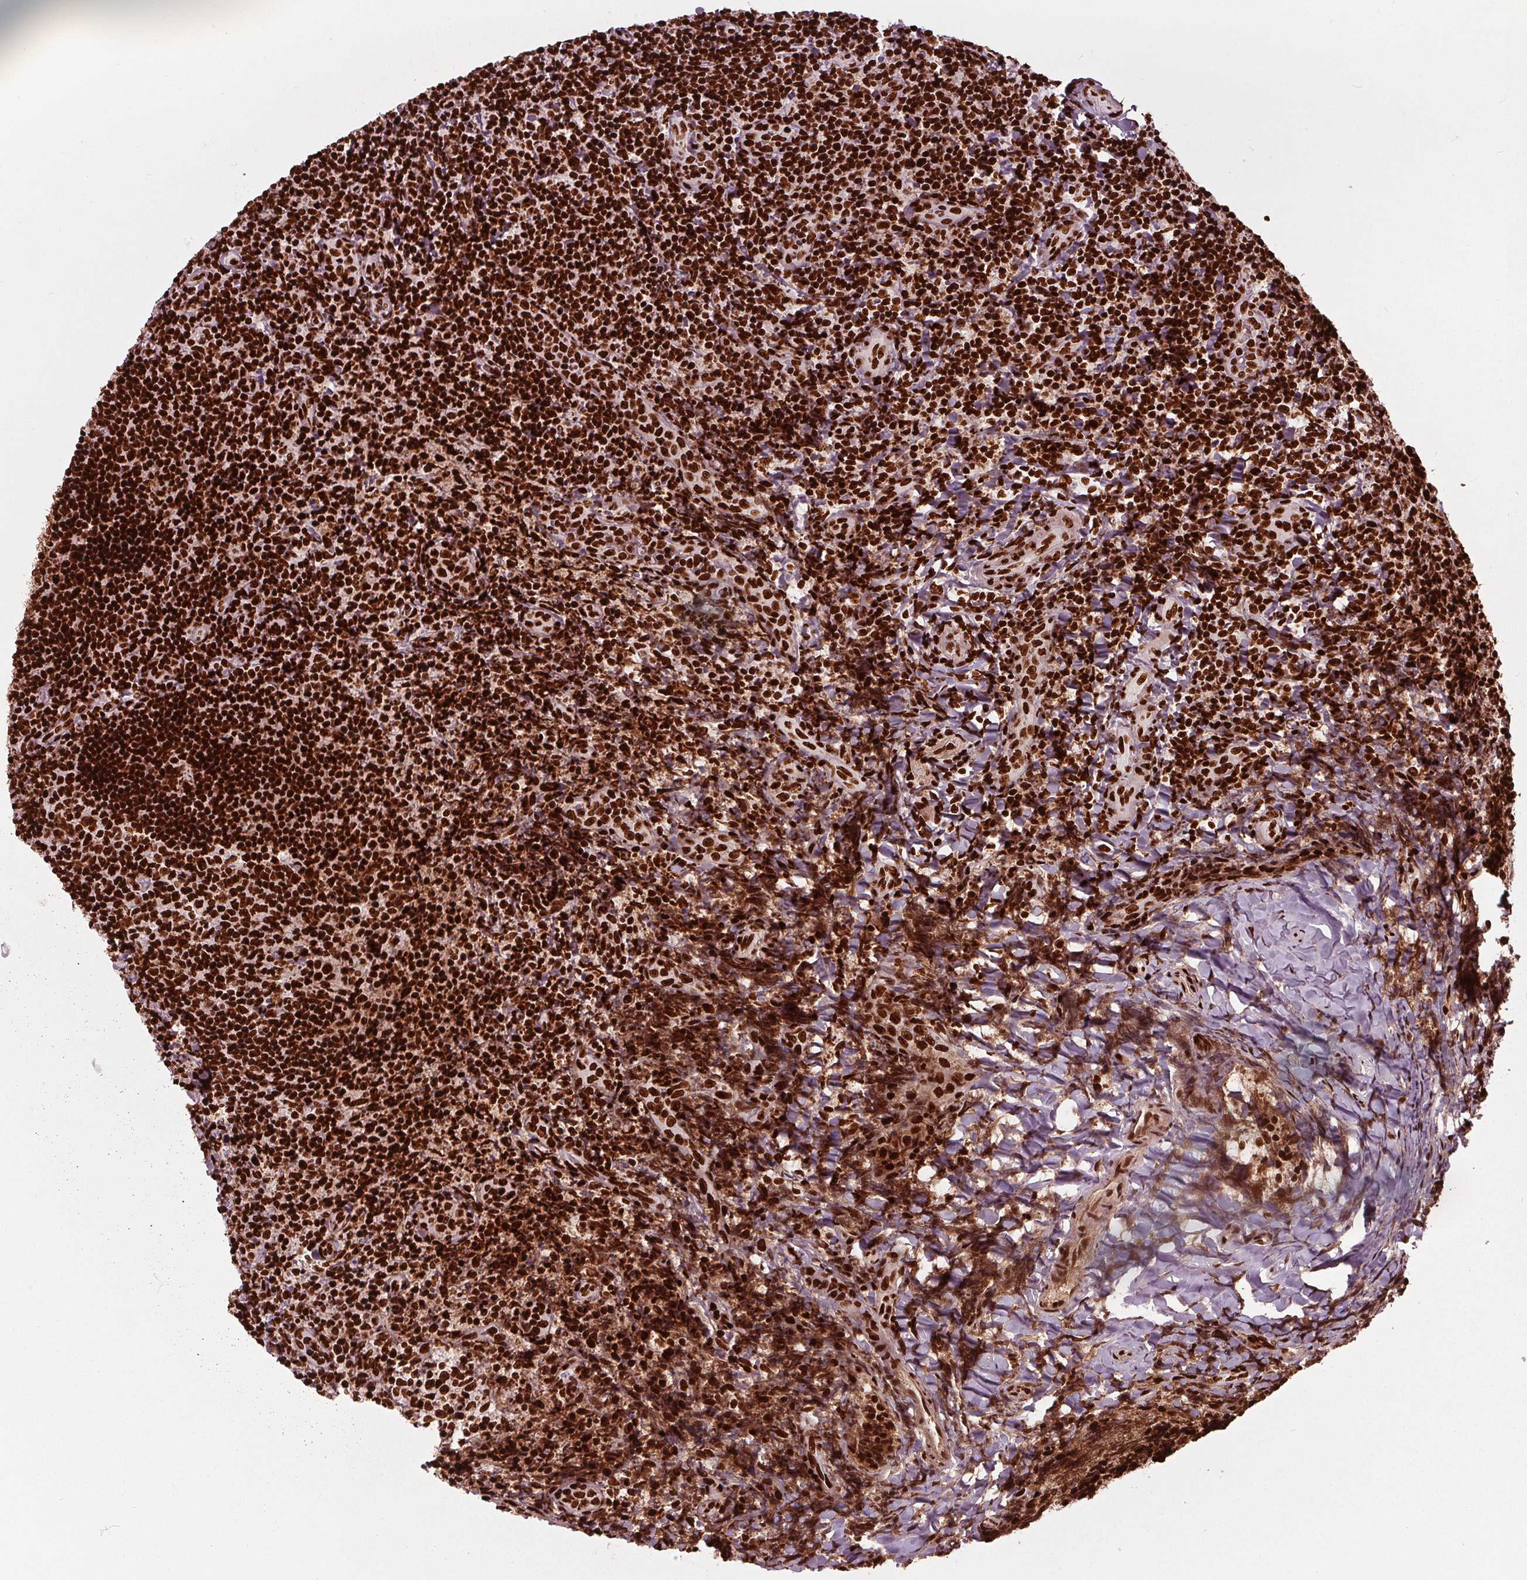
{"staining": {"intensity": "strong", "quantity": ">75%", "location": "nuclear"}, "tissue": "tonsil", "cell_type": "Germinal center cells", "image_type": "normal", "snomed": [{"axis": "morphology", "description": "Normal tissue, NOS"}, {"axis": "topography", "description": "Tonsil"}], "caption": "An immunohistochemistry photomicrograph of unremarkable tissue is shown. Protein staining in brown highlights strong nuclear positivity in tonsil within germinal center cells.", "gene": "BRD4", "patient": {"sex": "female", "age": 10}}